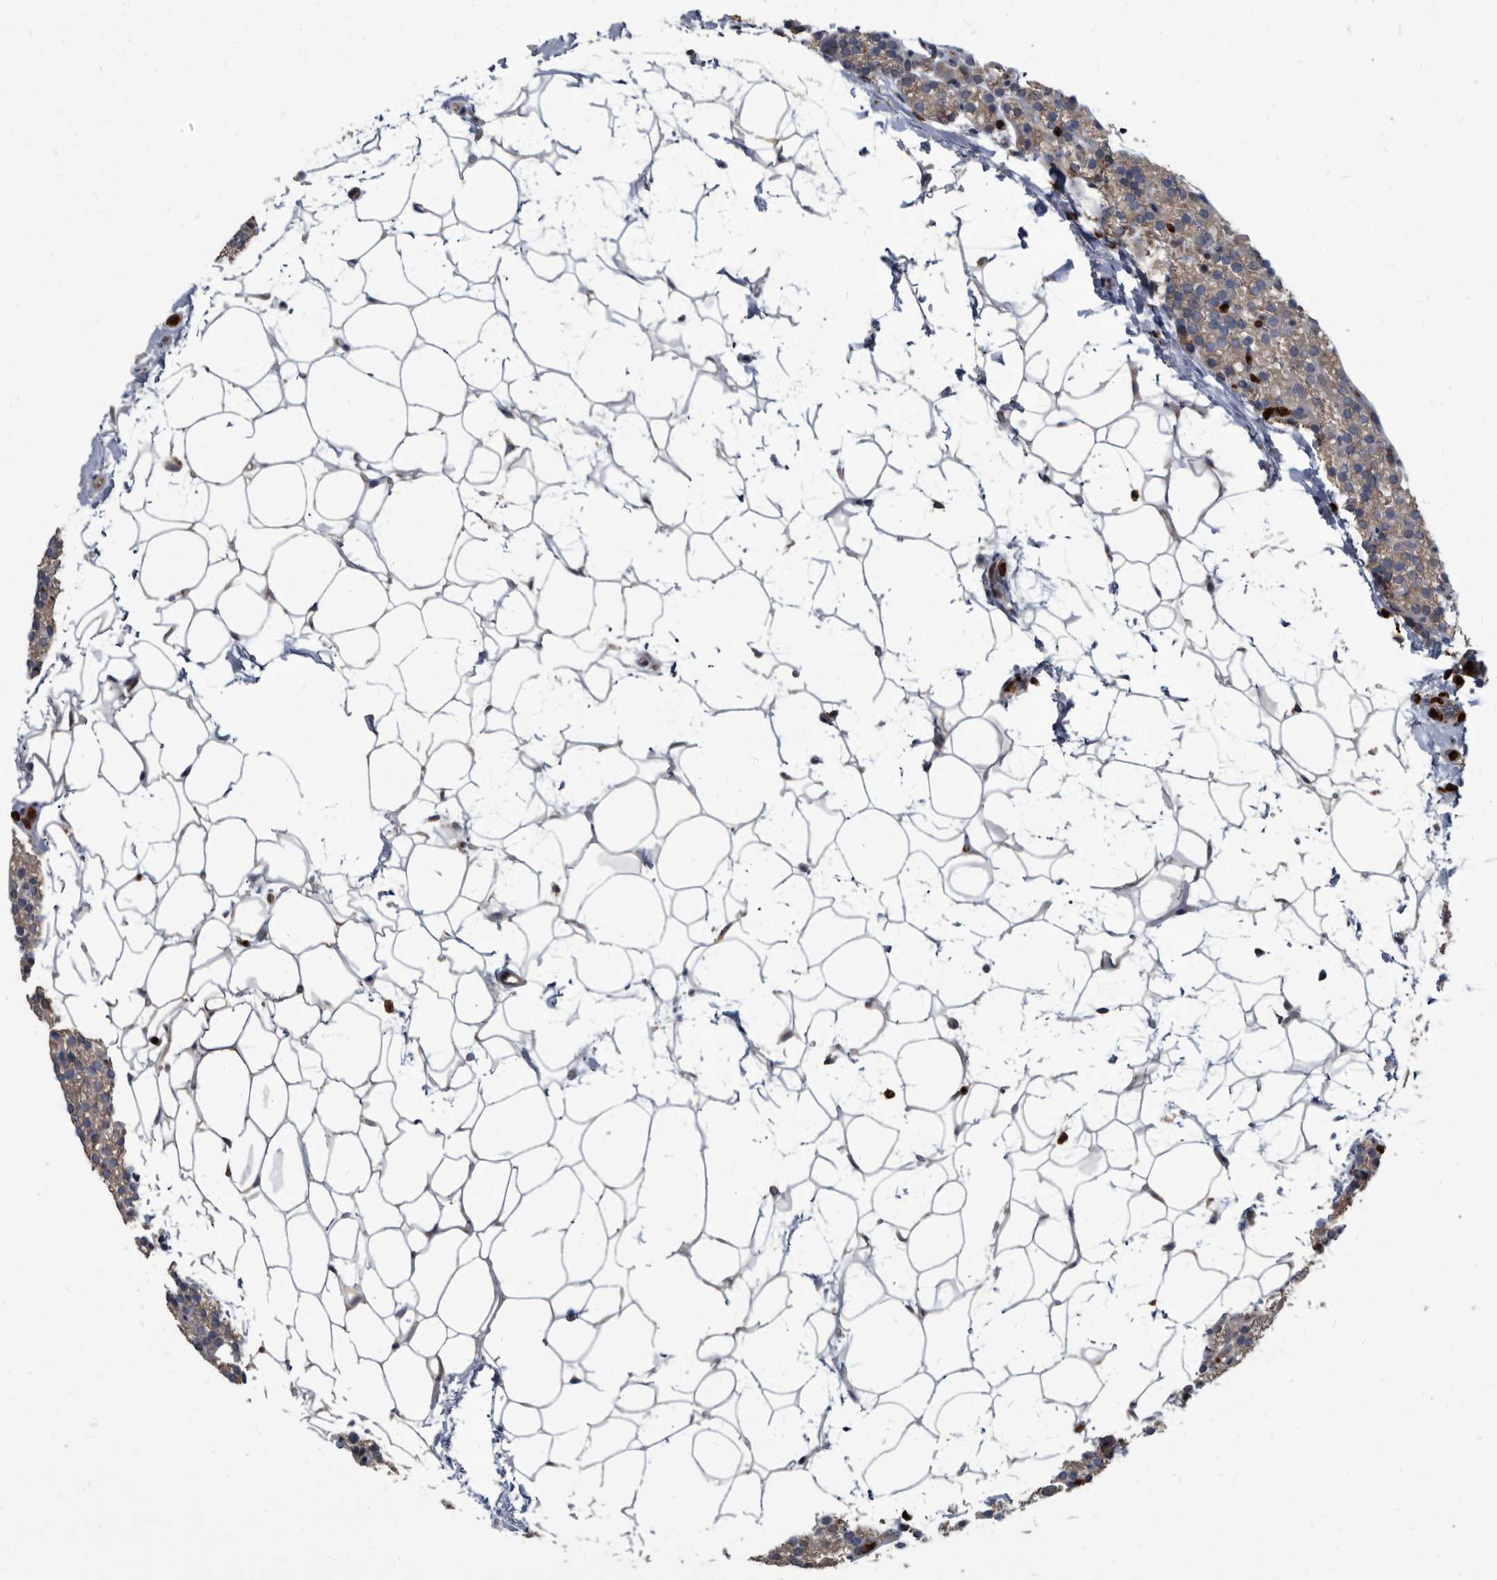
{"staining": {"intensity": "moderate", "quantity": "<25%", "location": "cytoplasmic/membranous"}, "tissue": "parathyroid gland", "cell_type": "Glandular cells", "image_type": "normal", "snomed": [{"axis": "morphology", "description": "Normal tissue, NOS"}, {"axis": "topography", "description": "Parathyroid gland"}], "caption": "Immunohistochemical staining of benign human parathyroid gland exhibits moderate cytoplasmic/membranous protein staining in approximately <25% of glandular cells.", "gene": "CDV3", "patient": {"sex": "female", "age": 56}}